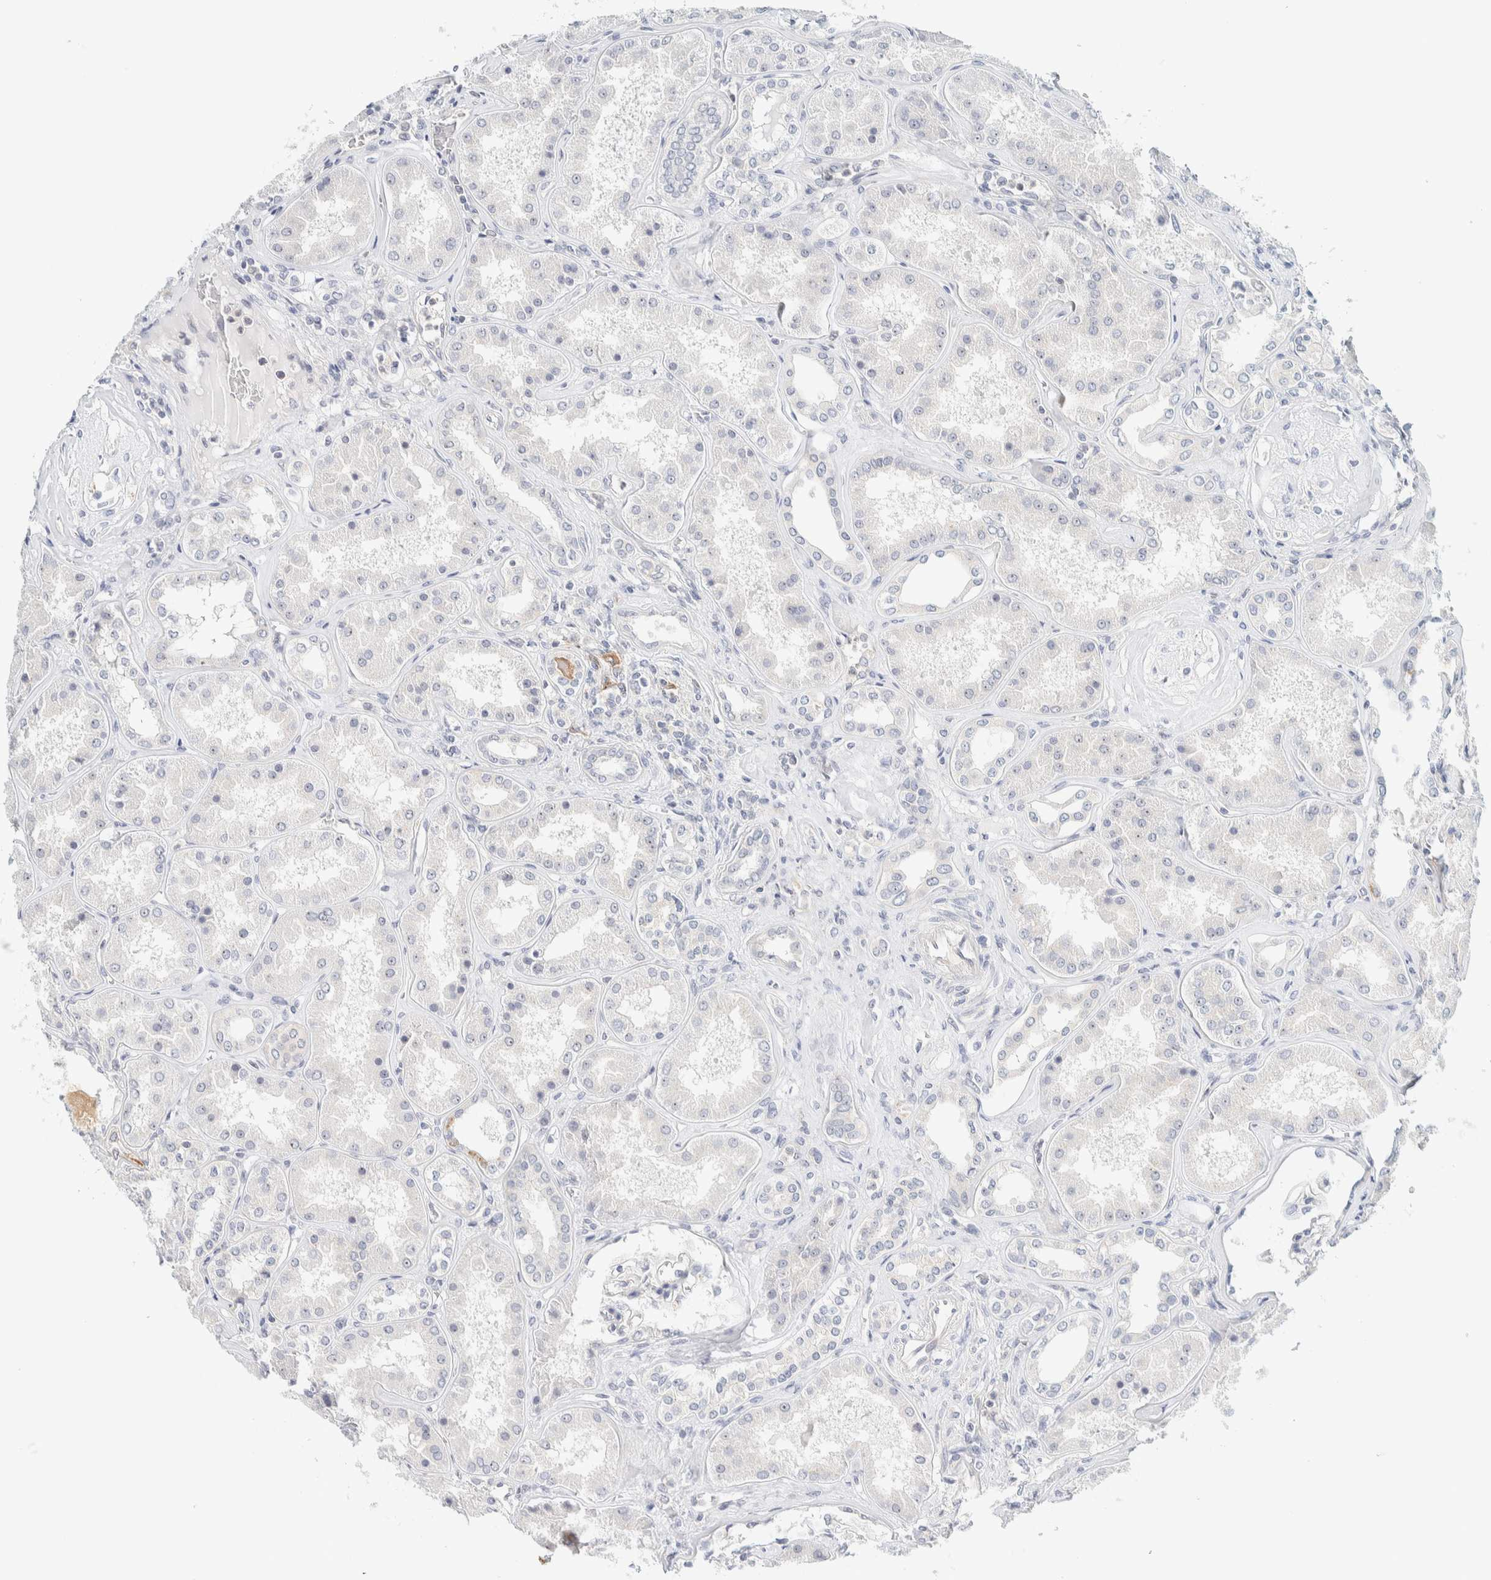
{"staining": {"intensity": "negative", "quantity": "none", "location": "none"}, "tissue": "kidney", "cell_type": "Cells in glomeruli", "image_type": "normal", "snomed": [{"axis": "morphology", "description": "Normal tissue, NOS"}, {"axis": "topography", "description": "Kidney"}], "caption": "There is no significant staining in cells in glomeruli of kidney. (Stains: DAB (3,3'-diaminobenzidine) IHC with hematoxylin counter stain, Microscopy: brightfield microscopy at high magnification).", "gene": "NDE1", "patient": {"sex": "female", "age": 56}}